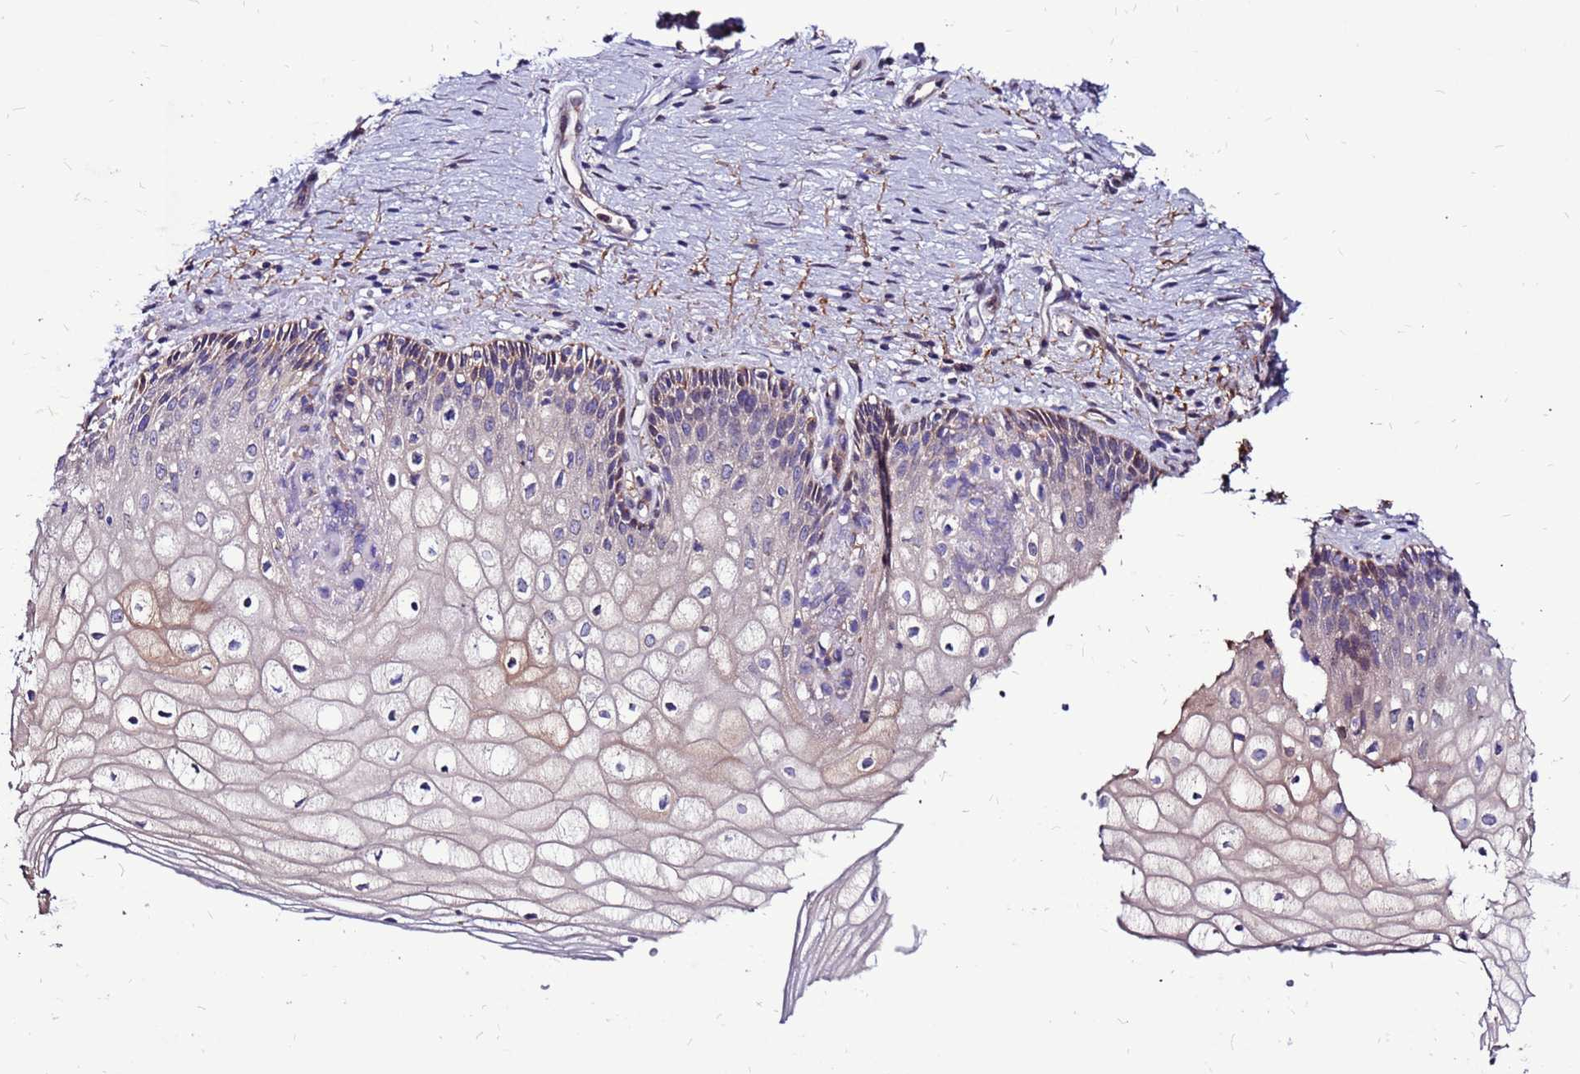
{"staining": {"intensity": "weak", "quantity": "<25%", "location": "cytoplasmic/membranous"}, "tissue": "vagina", "cell_type": "Squamous epithelial cells", "image_type": "normal", "snomed": [{"axis": "morphology", "description": "Normal tissue, NOS"}, {"axis": "topography", "description": "Vagina"}], "caption": "DAB immunohistochemical staining of unremarkable vagina exhibits no significant expression in squamous epithelial cells.", "gene": "CCDC71", "patient": {"sex": "female", "age": 60}}